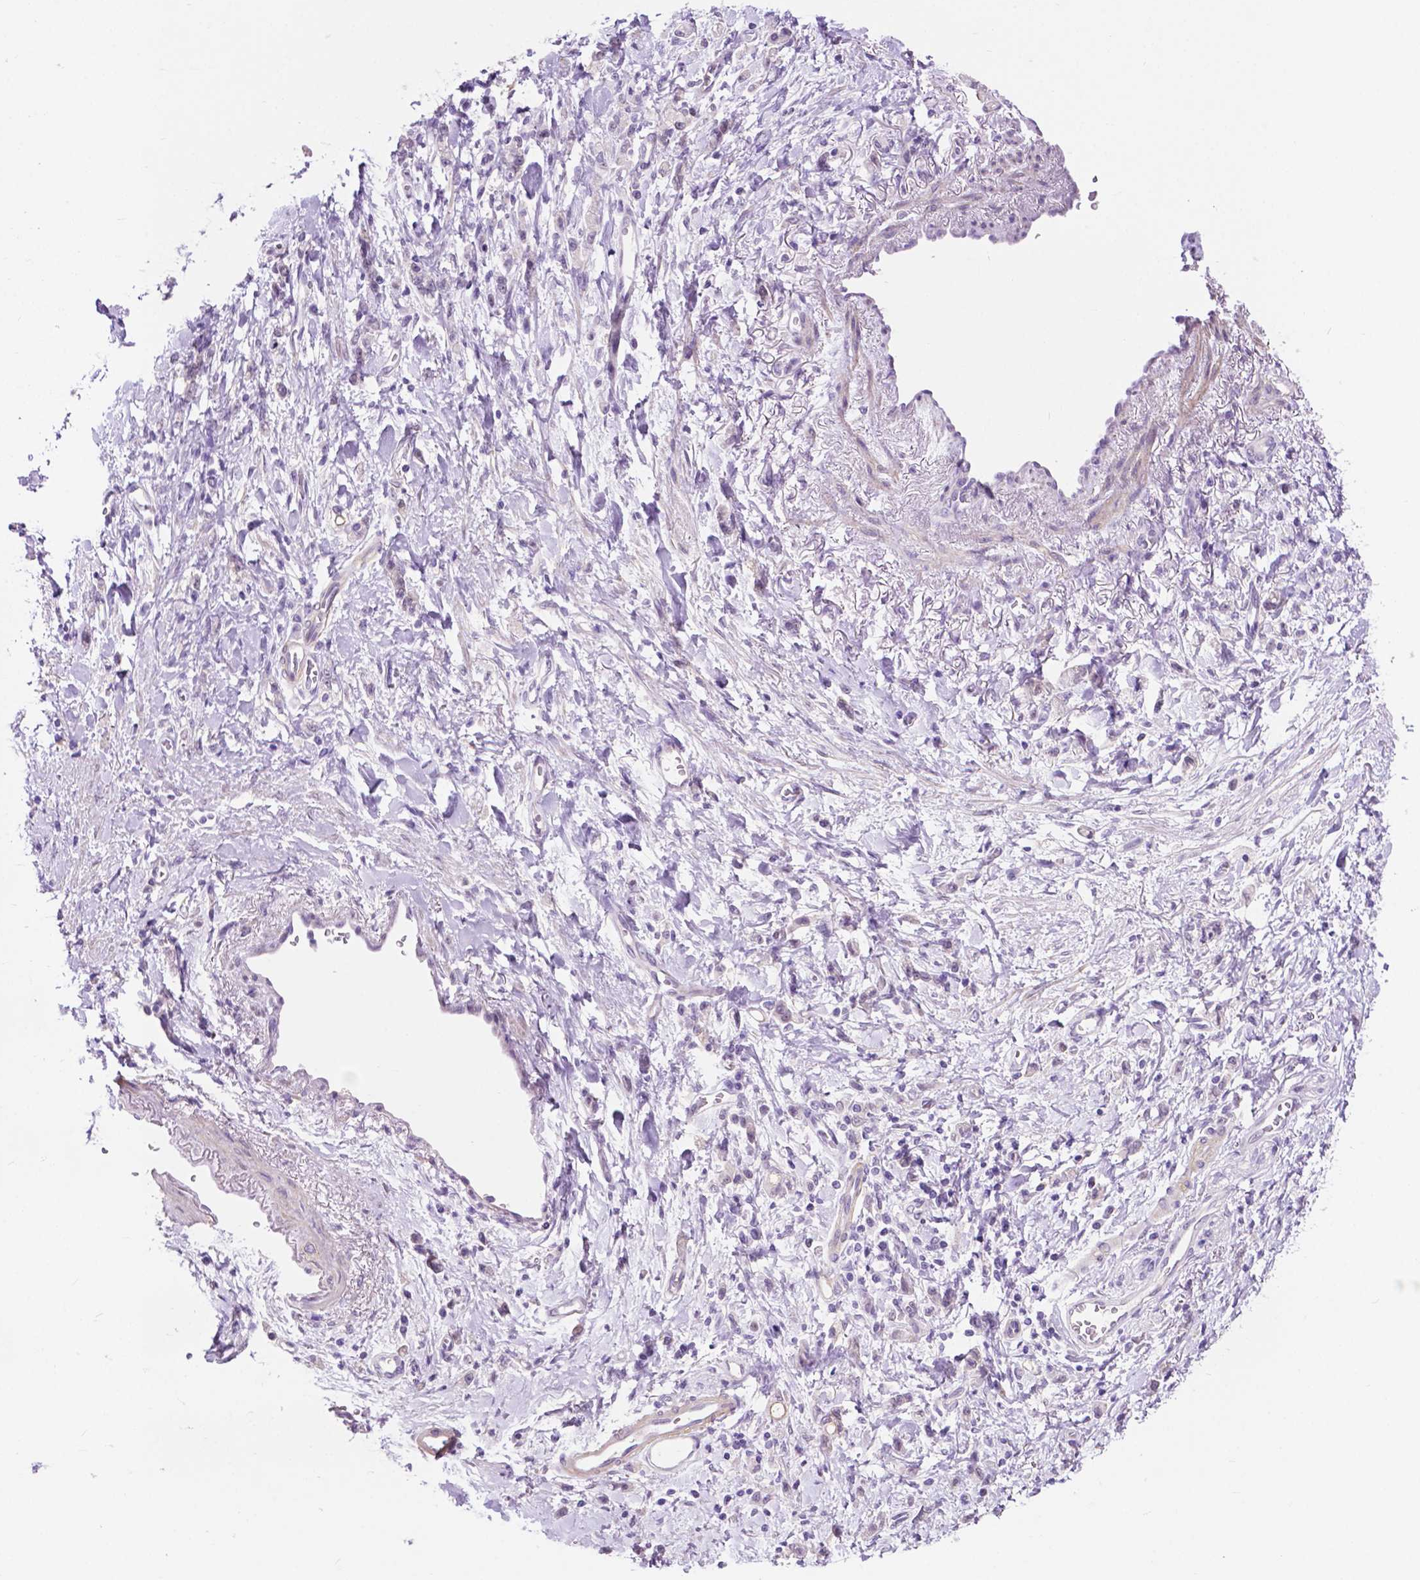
{"staining": {"intensity": "negative", "quantity": "none", "location": "none"}, "tissue": "stomach cancer", "cell_type": "Tumor cells", "image_type": "cancer", "snomed": [{"axis": "morphology", "description": "Adenocarcinoma, NOS"}, {"axis": "topography", "description": "Stomach"}], "caption": "This photomicrograph is of stomach cancer stained with IHC to label a protein in brown with the nuclei are counter-stained blue. There is no staining in tumor cells.", "gene": "ACY3", "patient": {"sex": "male", "age": 77}}